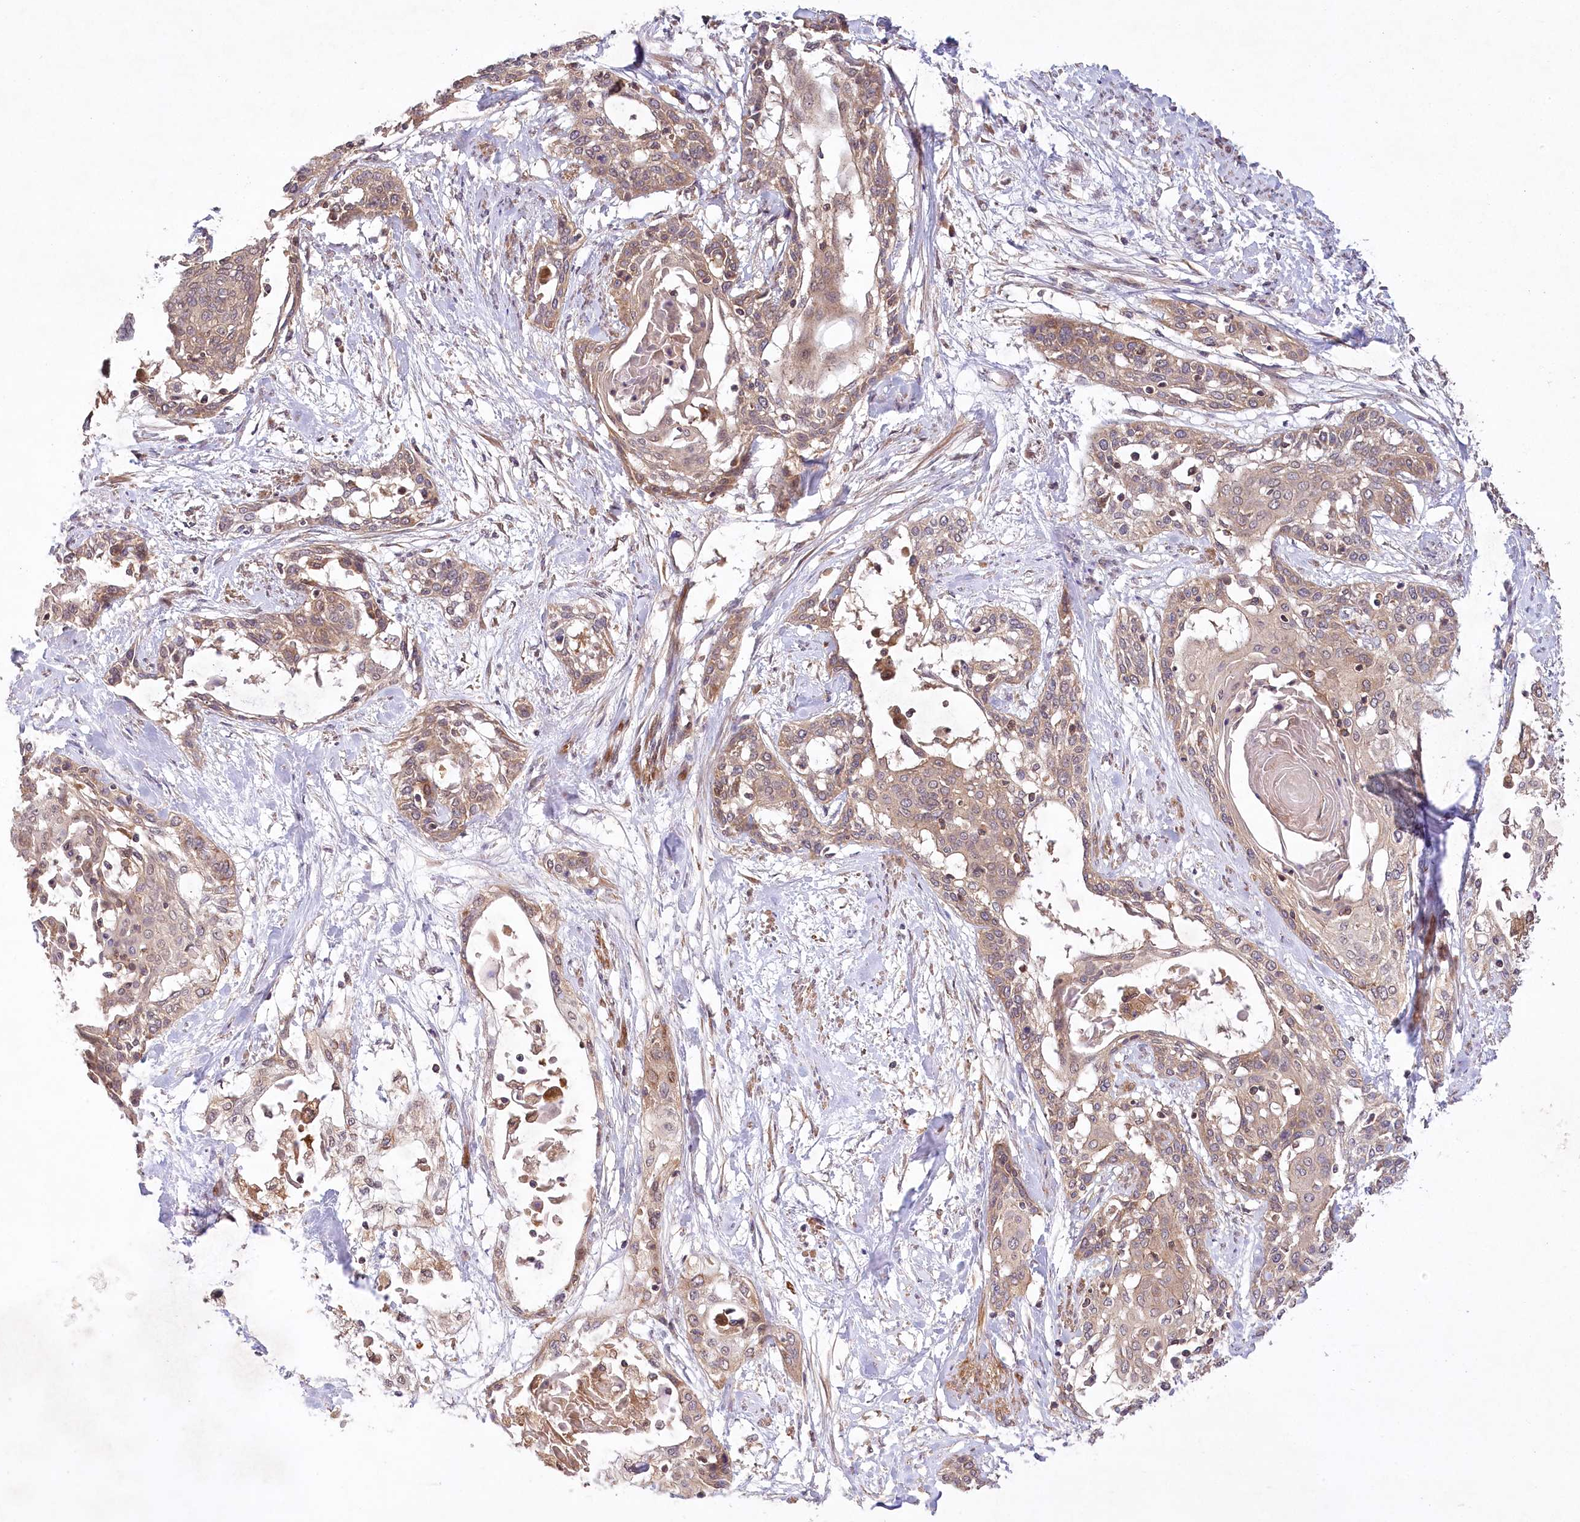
{"staining": {"intensity": "moderate", "quantity": ">75%", "location": "cytoplasmic/membranous"}, "tissue": "cervical cancer", "cell_type": "Tumor cells", "image_type": "cancer", "snomed": [{"axis": "morphology", "description": "Squamous cell carcinoma, NOS"}, {"axis": "topography", "description": "Cervix"}], "caption": "Cervical squamous cell carcinoma stained for a protein (brown) demonstrates moderate cytoplasmic/membranous positive staining in approximately >75% of tumor cells.", "gene": "LSS", "patient": {"sex": "female", "age": 57}}